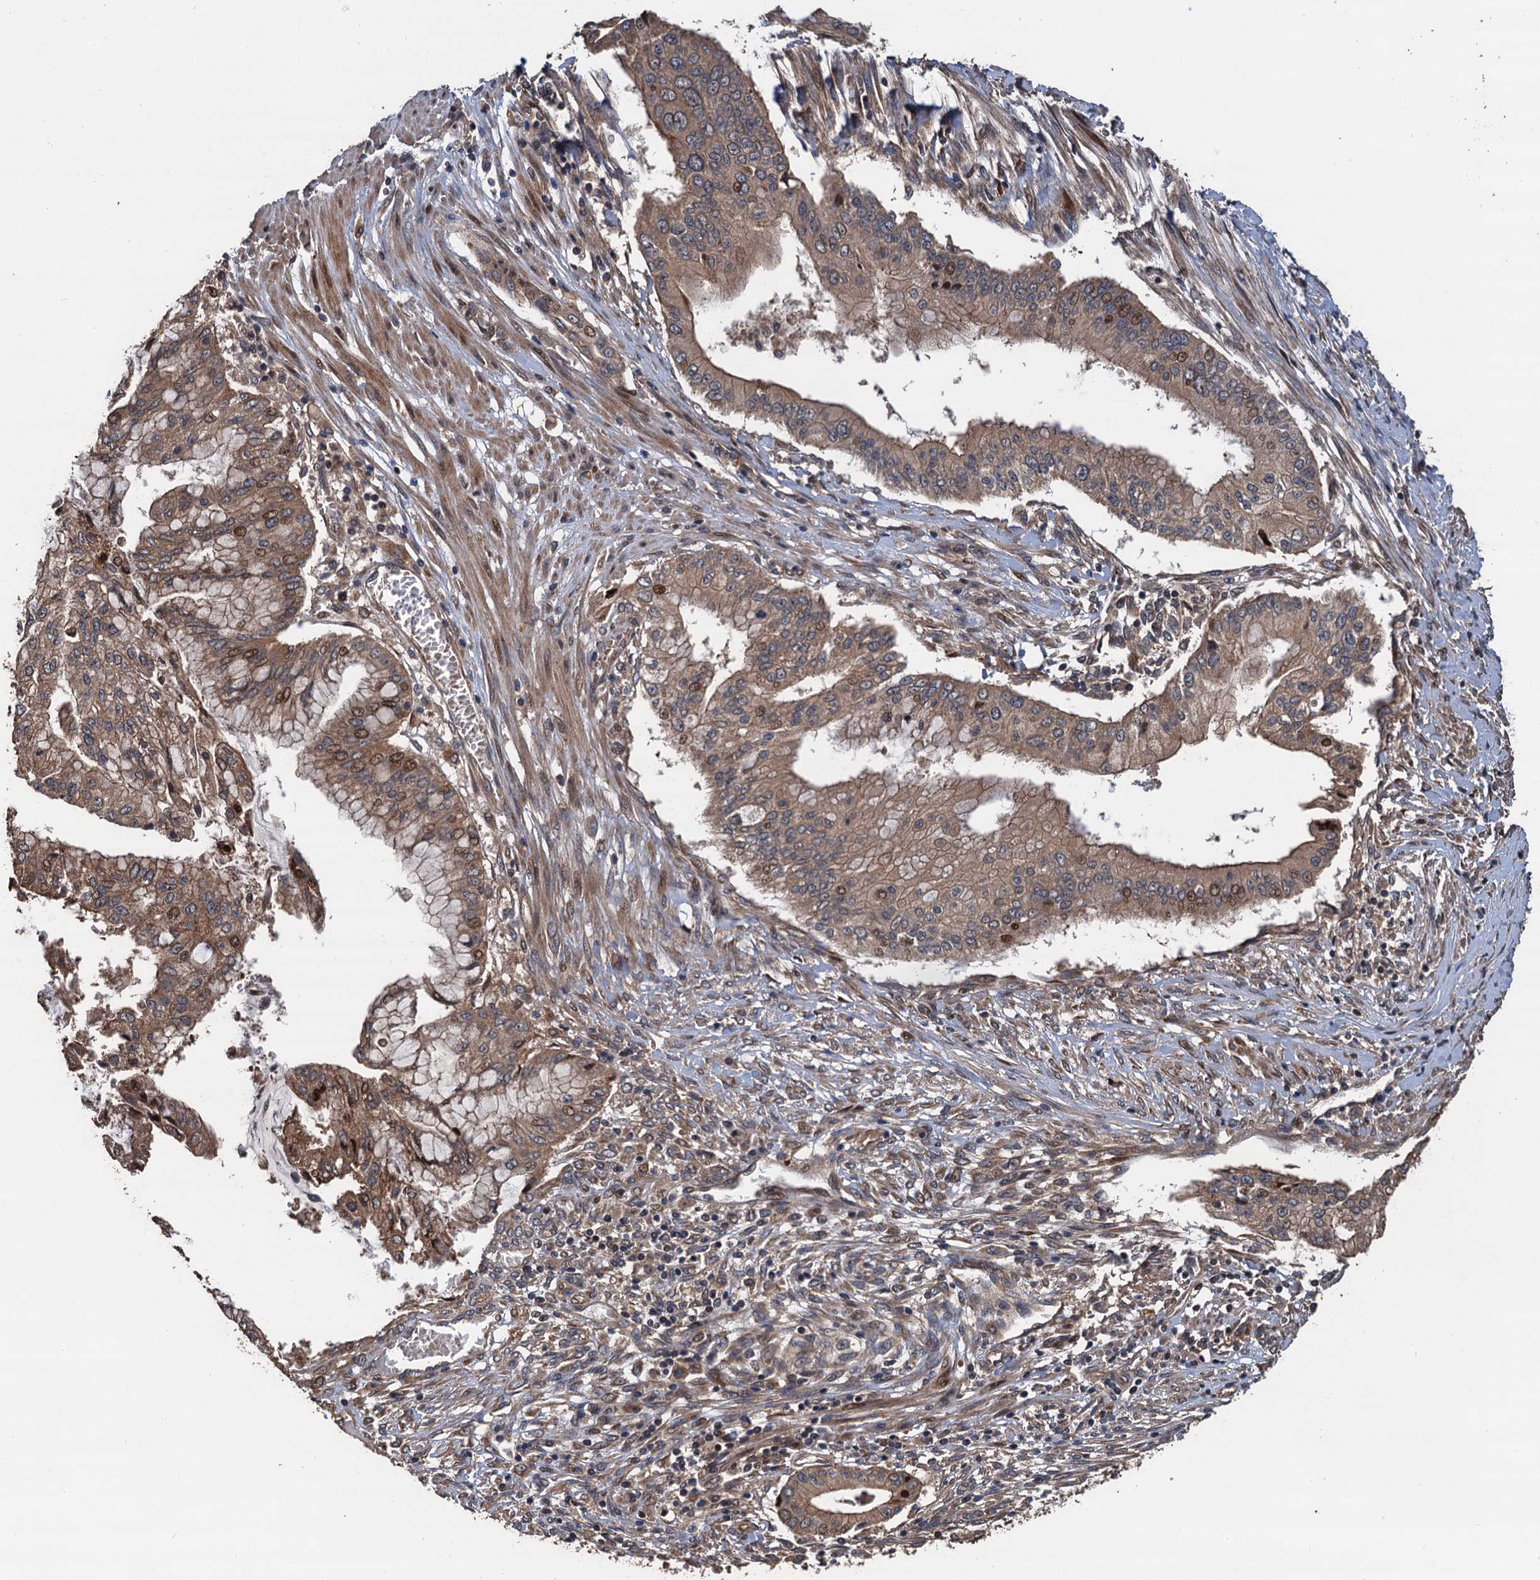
{"staining": {"intensity": "moderate", "quantity": ">75%", "location": "cytoplasmic/membranous,nuclear"}, "tissue": "pancreatic cancer", "cell_type": "Tumor cells", "image_type": "cancer", "snomed": [{"axis": "morphology", "description": "Adenocarcinoma, NOS"}, {"axis": "topography", "description": "Pancreas"}], "caption": "About >75% of tumor cells in pancreatic adenocarcinoma display moderate cytoplasmic/membranous and nuclear protein expression as visualized by brown immunohistochemical staining.", "gene": "TMEM39B", "patient": {"sex": "male", "age": 46}}